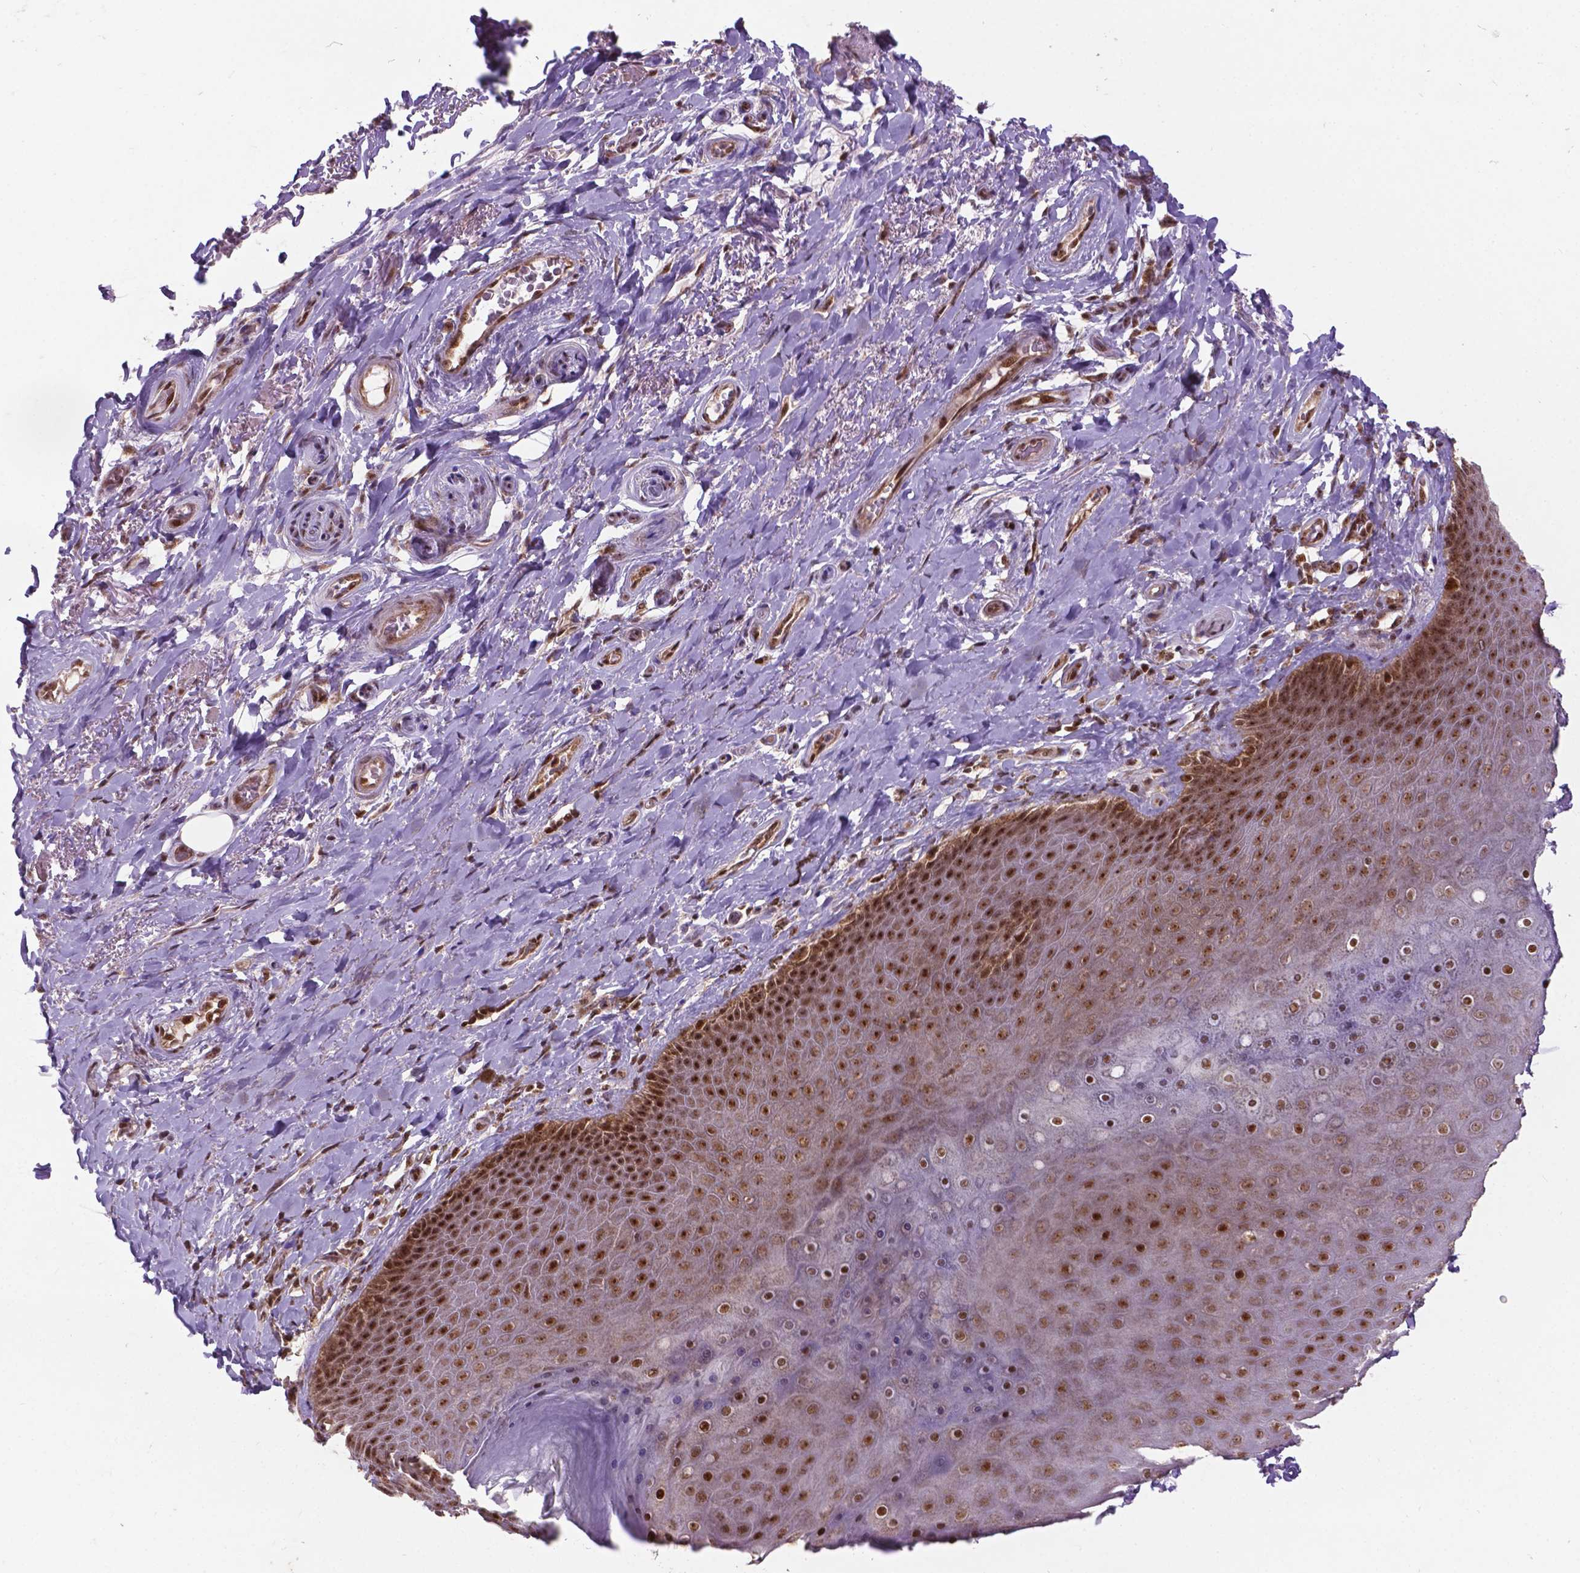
{"staining": {"intensity": "negative", "quantity": "none", "location": "none"}, "tissue": "adipose tissue", "cell_type": "Adipocytes", "image_type": "normal", "snomed": [{"axis": "morphology", "description": "Normal tissue, NOS"}, {"axis": "topography", "description": "Anal"}, {"axis": "topography", "description": "Peripheral nerve tissue"}], "caption": "Immunohistochemistry of normal adipose tissue demonstrates no expression in adipocytes. (IHC, brightfield microscopy, high magnification).", "gene": "CSNK2A1", "patient": {"sex": "male", "age": 53}}